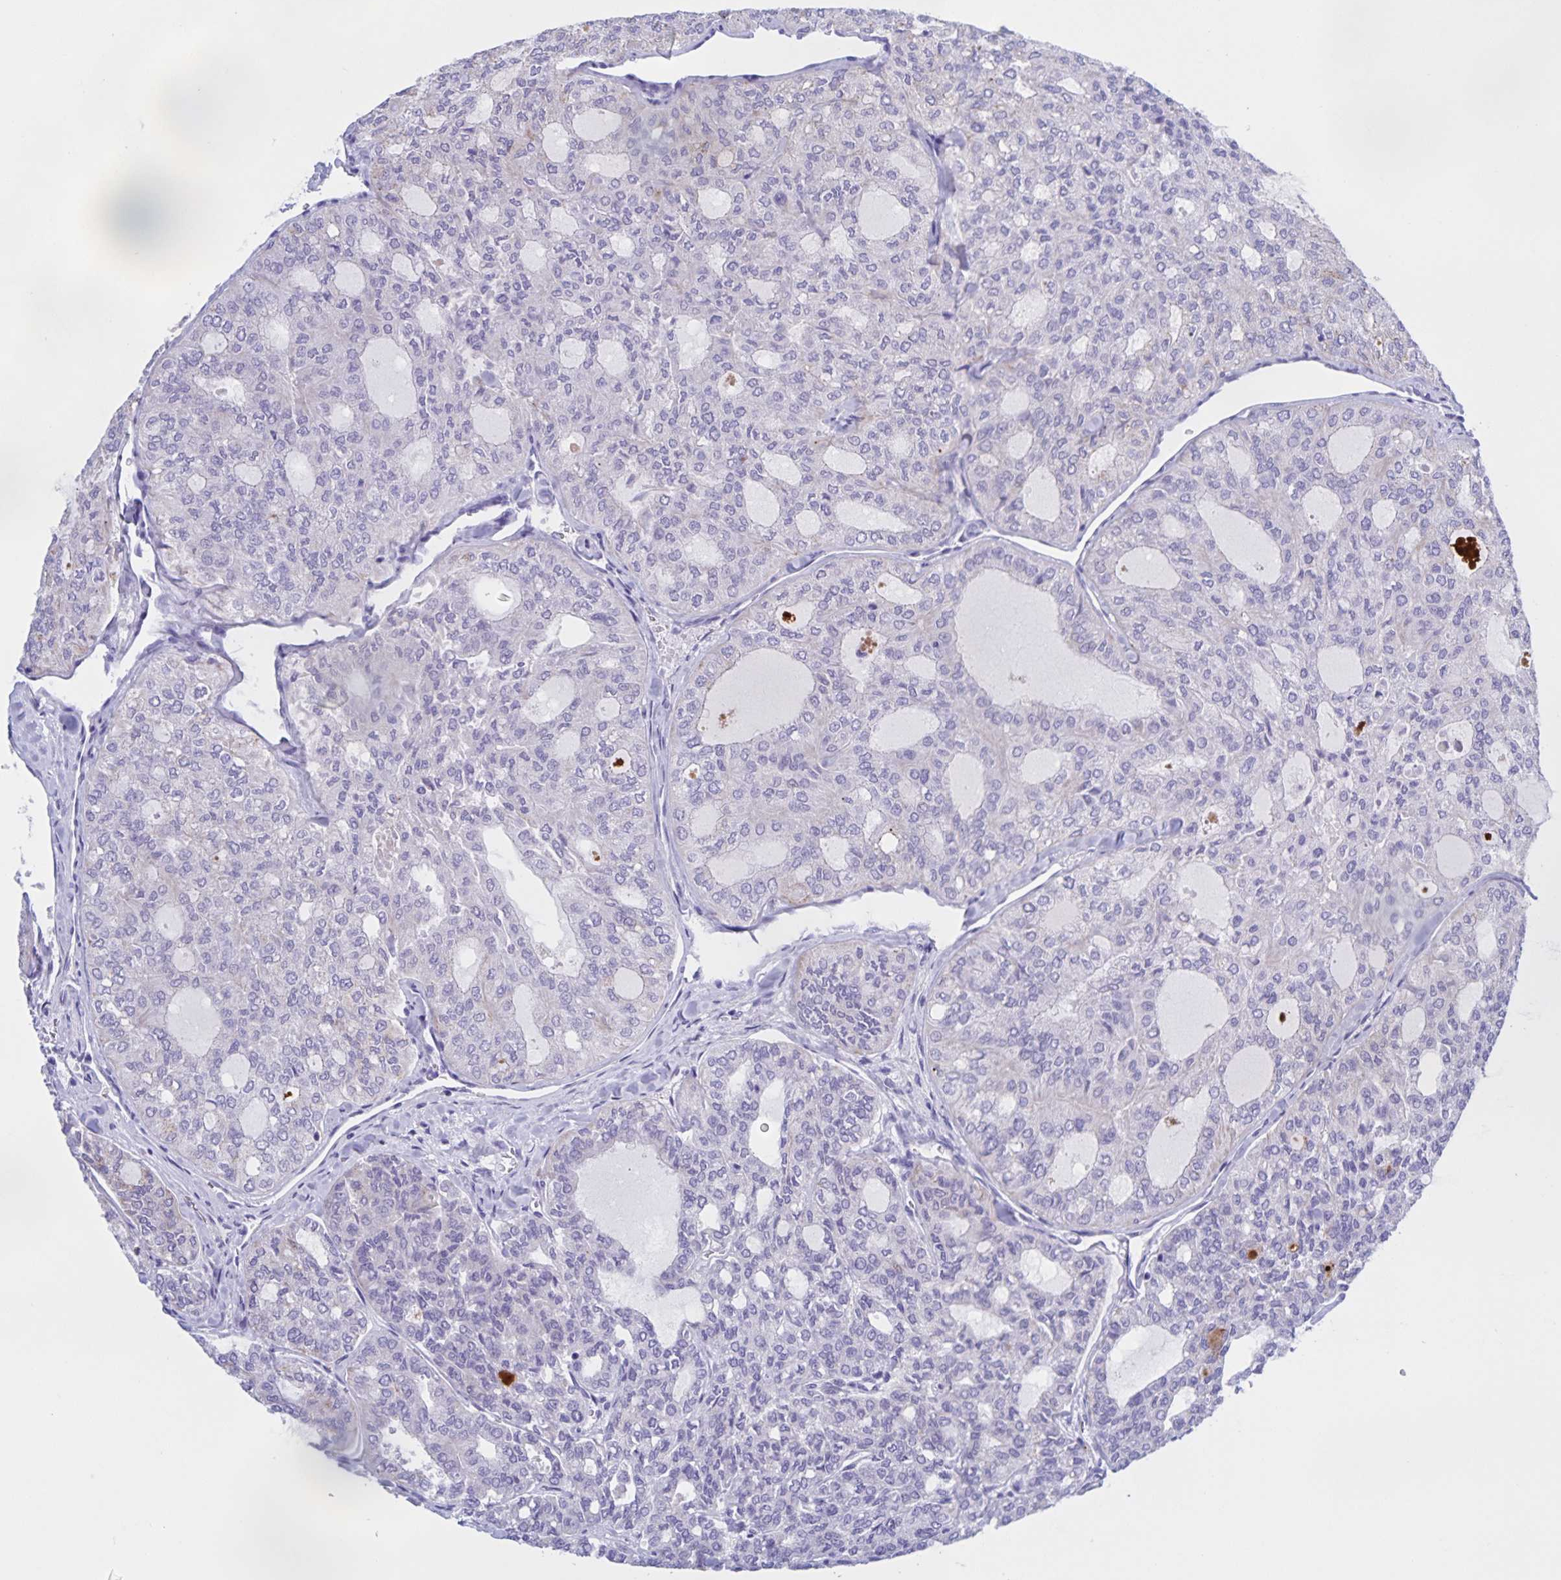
{"staining": {"intensity": "negative", "quantity": "none", "location": "none"}, "tissue": "thyroid cancer", "cell_type": "Tumor cells", "image_type": "cancer", "snomed": [{"axis": "morphology", "description": "Follicular adenoma carcinoma, NOS"}, {"axis": "topography", "description": "Thyroid gland"}], "caption": "A high-resolution histopathology image shows immunohistochemistry (IHC) staining of thyroid follicular adenoma carcinoma, which displays no significant expression in tumor cells.", "gene": "CATSPER4", "patient": {"sex": "male", "age": 75}}